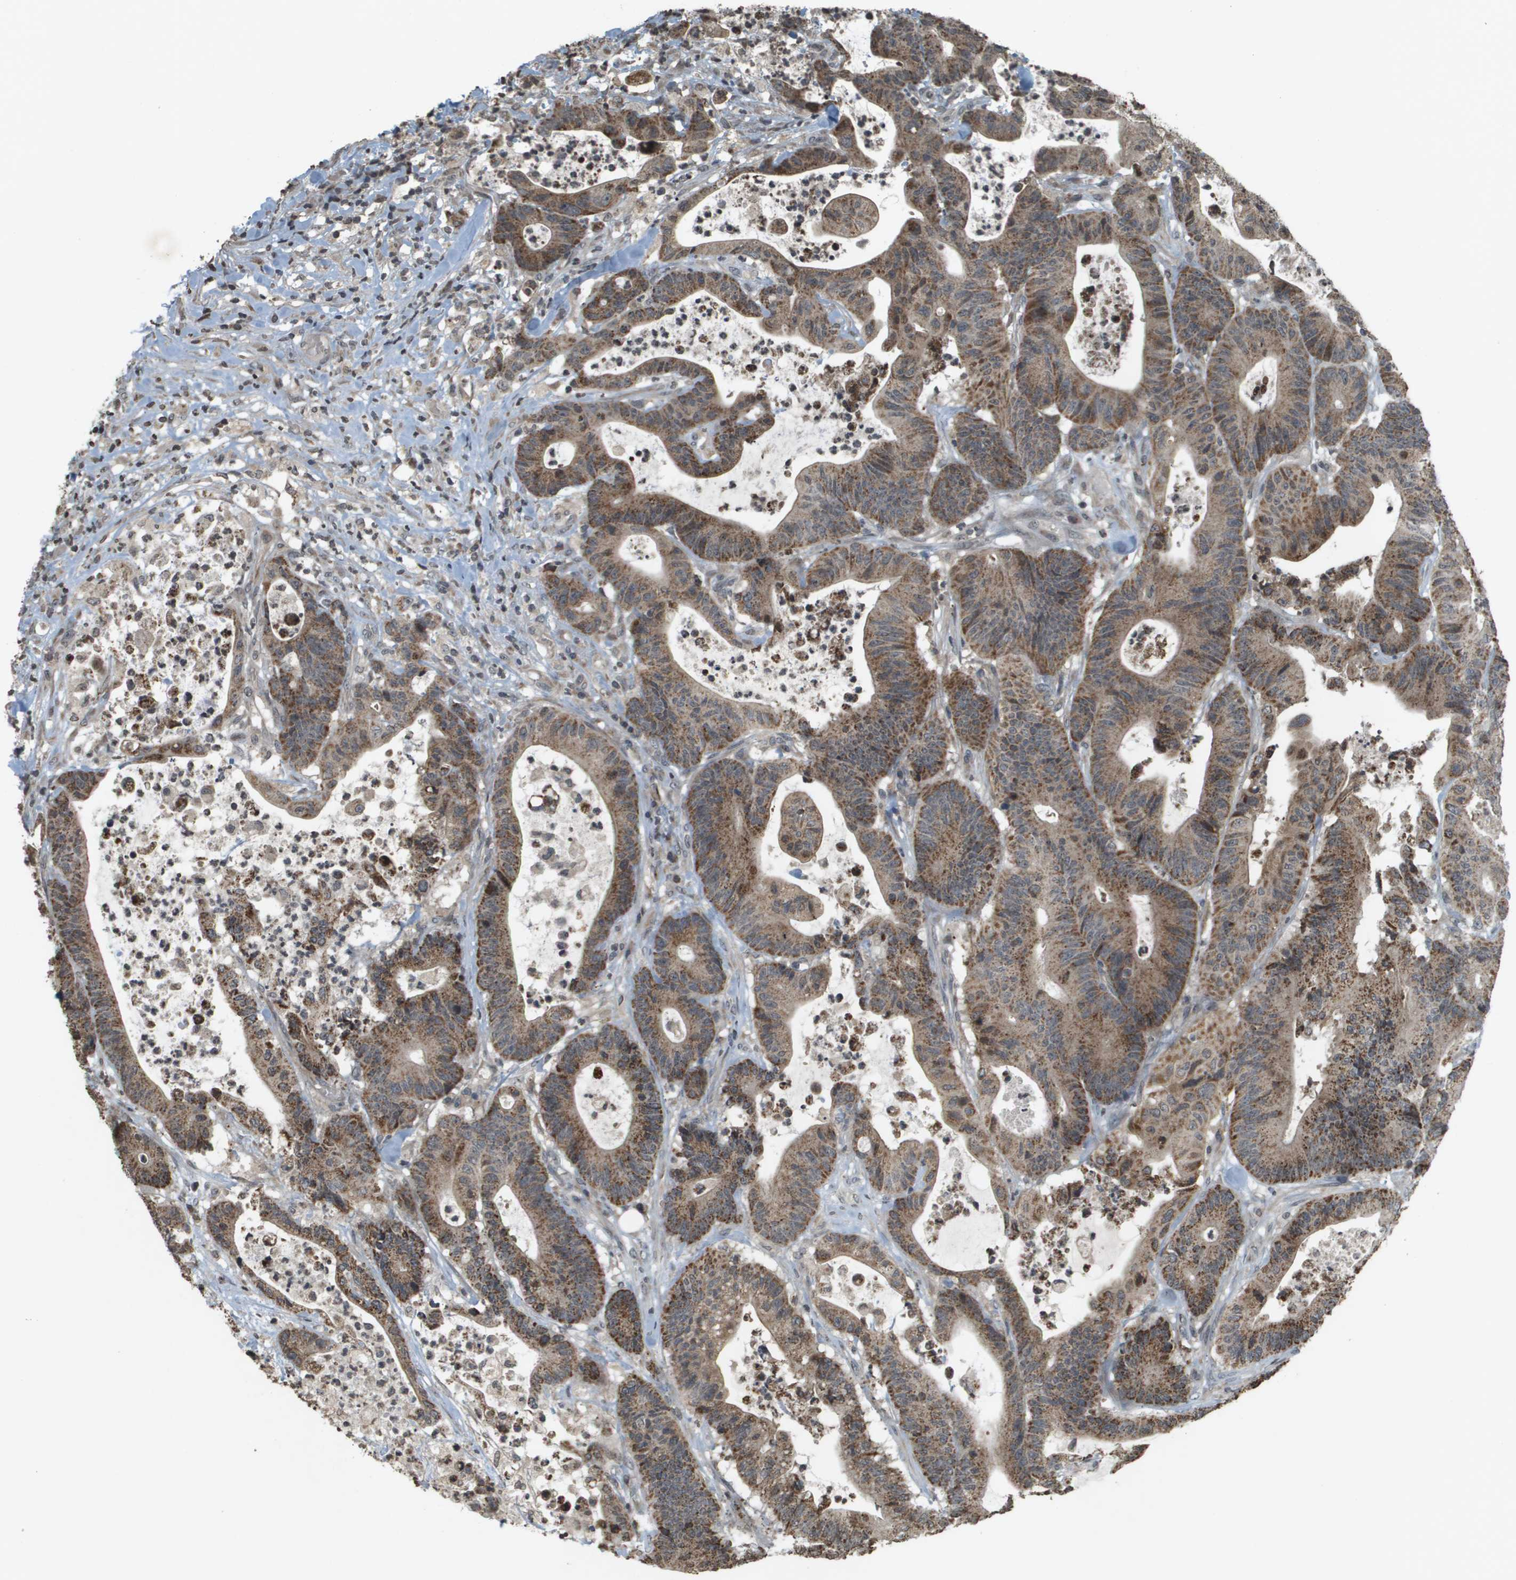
{"staining": {"intensity": "moderate", "quantity": ">75%", "location": "cytoplasmic/membranous"}, "tissue": "colorectal cancer", "cell_type": "Tumor cells", "image_type": "cancer", "snomed": [{"axis": "morphology", "description": "Adenocarcinoma, NOS"}, {"axis": "topography", "description": "Colon"}], "caption": "Colorectal adenocarcinoma stained with a protein marker exhibits moderate staining in tumor cells.", "gene": "RAB21", "patient": {"sex": "female", "age": 84}}